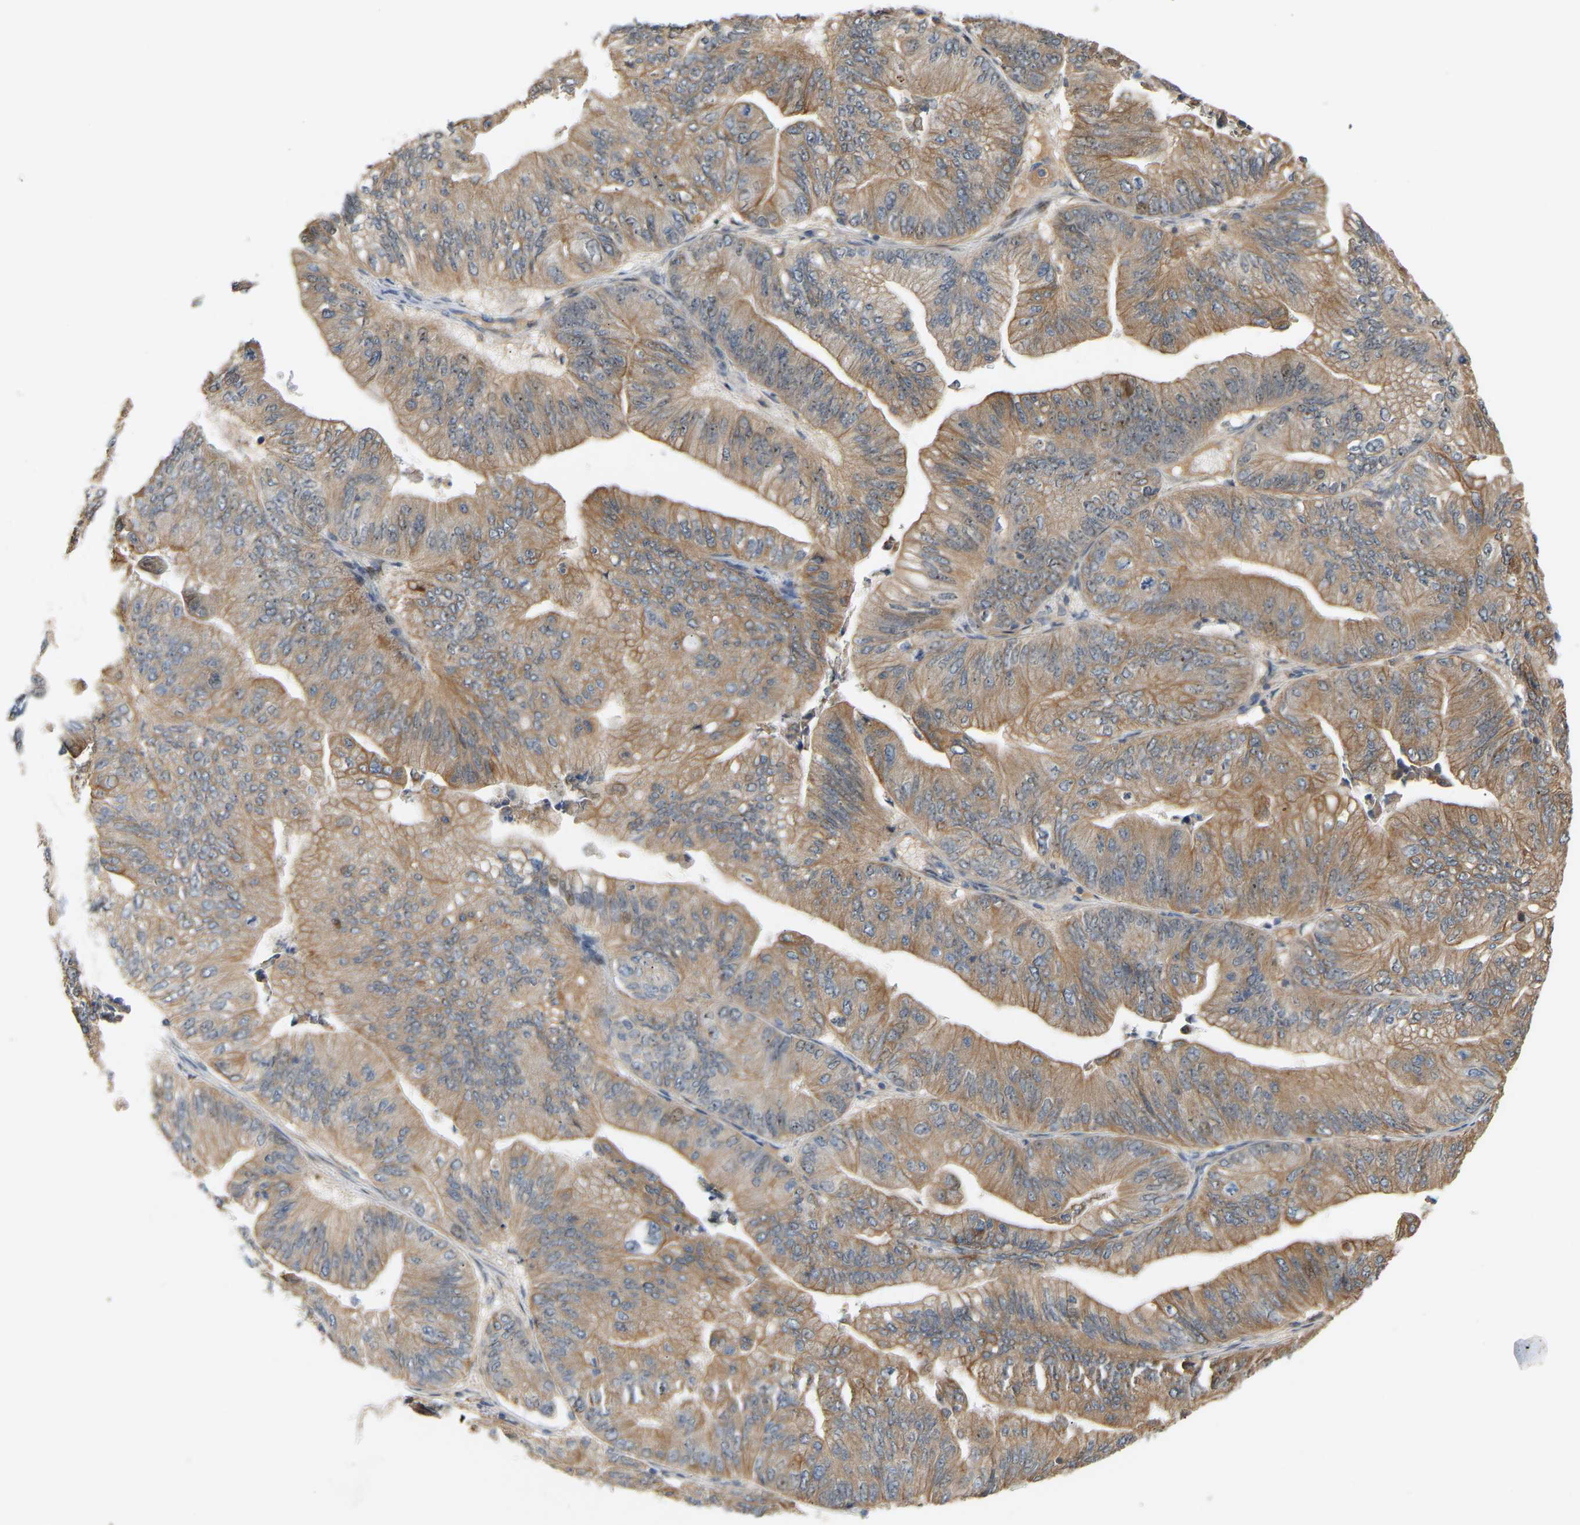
{"staining": {"intensity": "moderate", "quantity": "25%-75%", "location": "cytoplasmic/membranous,nuclear"}, "tissue": "ovarian cancer", "cell_type": "Tumor cells", "image_type": "cancer", "snomed": [{"axis": "morphology", "description": "Cystadenocarcinoma, mucinous, NOS"}, {"axis": "topography", "description": "Ovary"}], "caption": "A histopathology image of ovarian cancer (mucinous cystadenocarcinoma) stained for a protein displays moderate cytoplasmic/membranous and nuclear brown staining in tumor cells.", "gene": "PTPN4", "patient": {"sex": "female", "age": 61}}